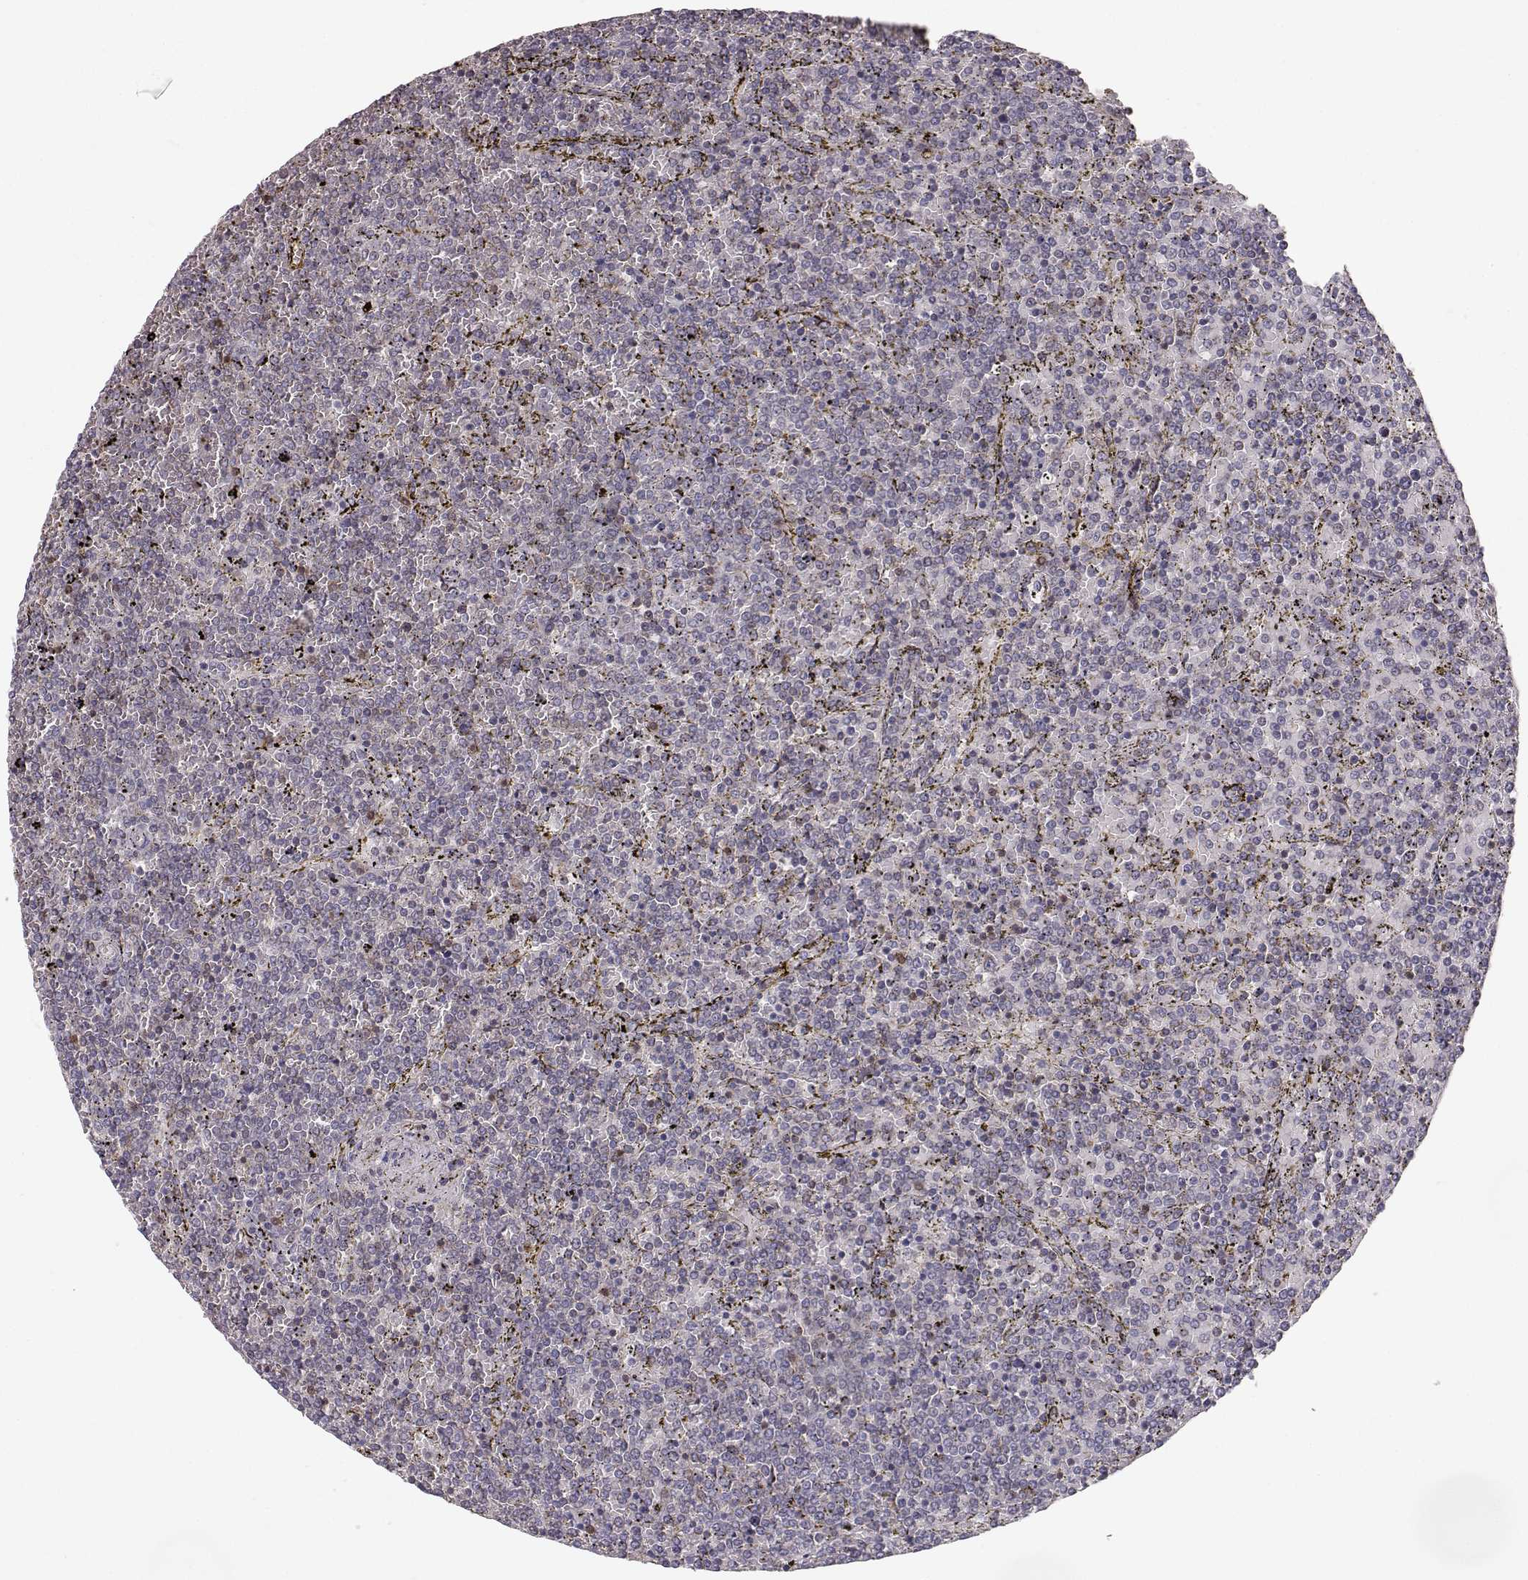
{"staining": {"intensity": "negative", "quantity": "none", "location": "none"}, "tissue": "lymphoma", "cell_type": "Tumor cells", "image_type": "cancer", "snomed": [{"axis": "morphology", "description": "Malignant lymphoma, non-Hodgkin's type, Low grade"}, {"axis": "topography", "description": "Spleen"}], "caption": "Immunohistochemistry (IHC) micrograph of neoplastic tissue: human malignant lymphoma, non-Hodgkin's type (low-grade) stained with DAB (3,3'-diaminobenzidine) exhibits no significant protein expression in tumor cells.", "gene": "GRAP2", "patient": {"sex": "female", "age": 77}}